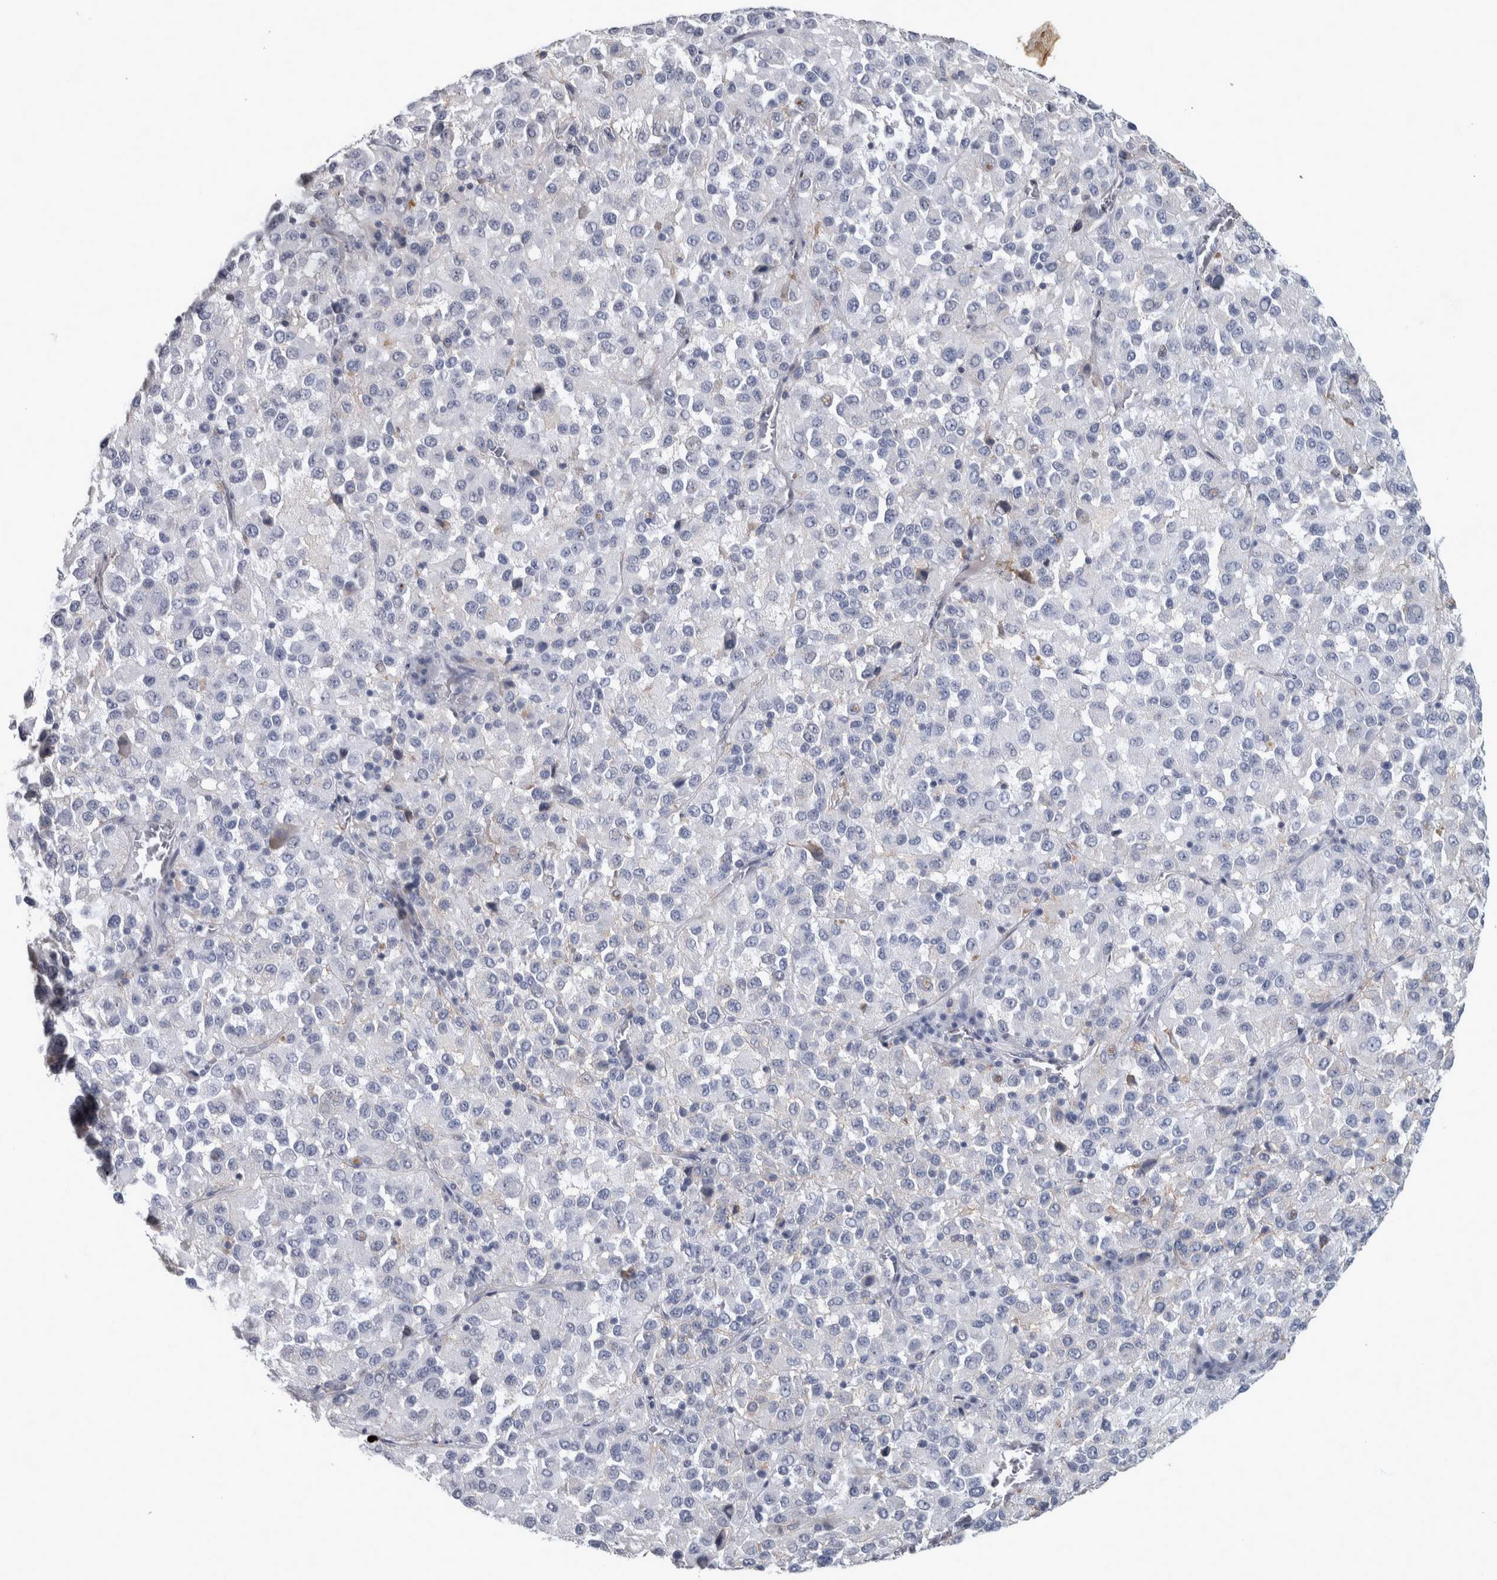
{"staining": {"intensity": "negative", "quantity": "none", "location": "none"}, "tissue": "melanoma", "cell_type": "Tumor cells", "image_type": "cancer", "snomed": [{"axis": "morphology", "description": "Malignant melanoma, Metastatic site"}, {"axis": "topography", "description": "Lung"}], "caption": "Immunohistochemical staining of human malignant melanoma (metastatic site) shows no significant positivity in tumor cells.", "gene": "DSG2", "patient": {"sex": "male", "age": 64}}